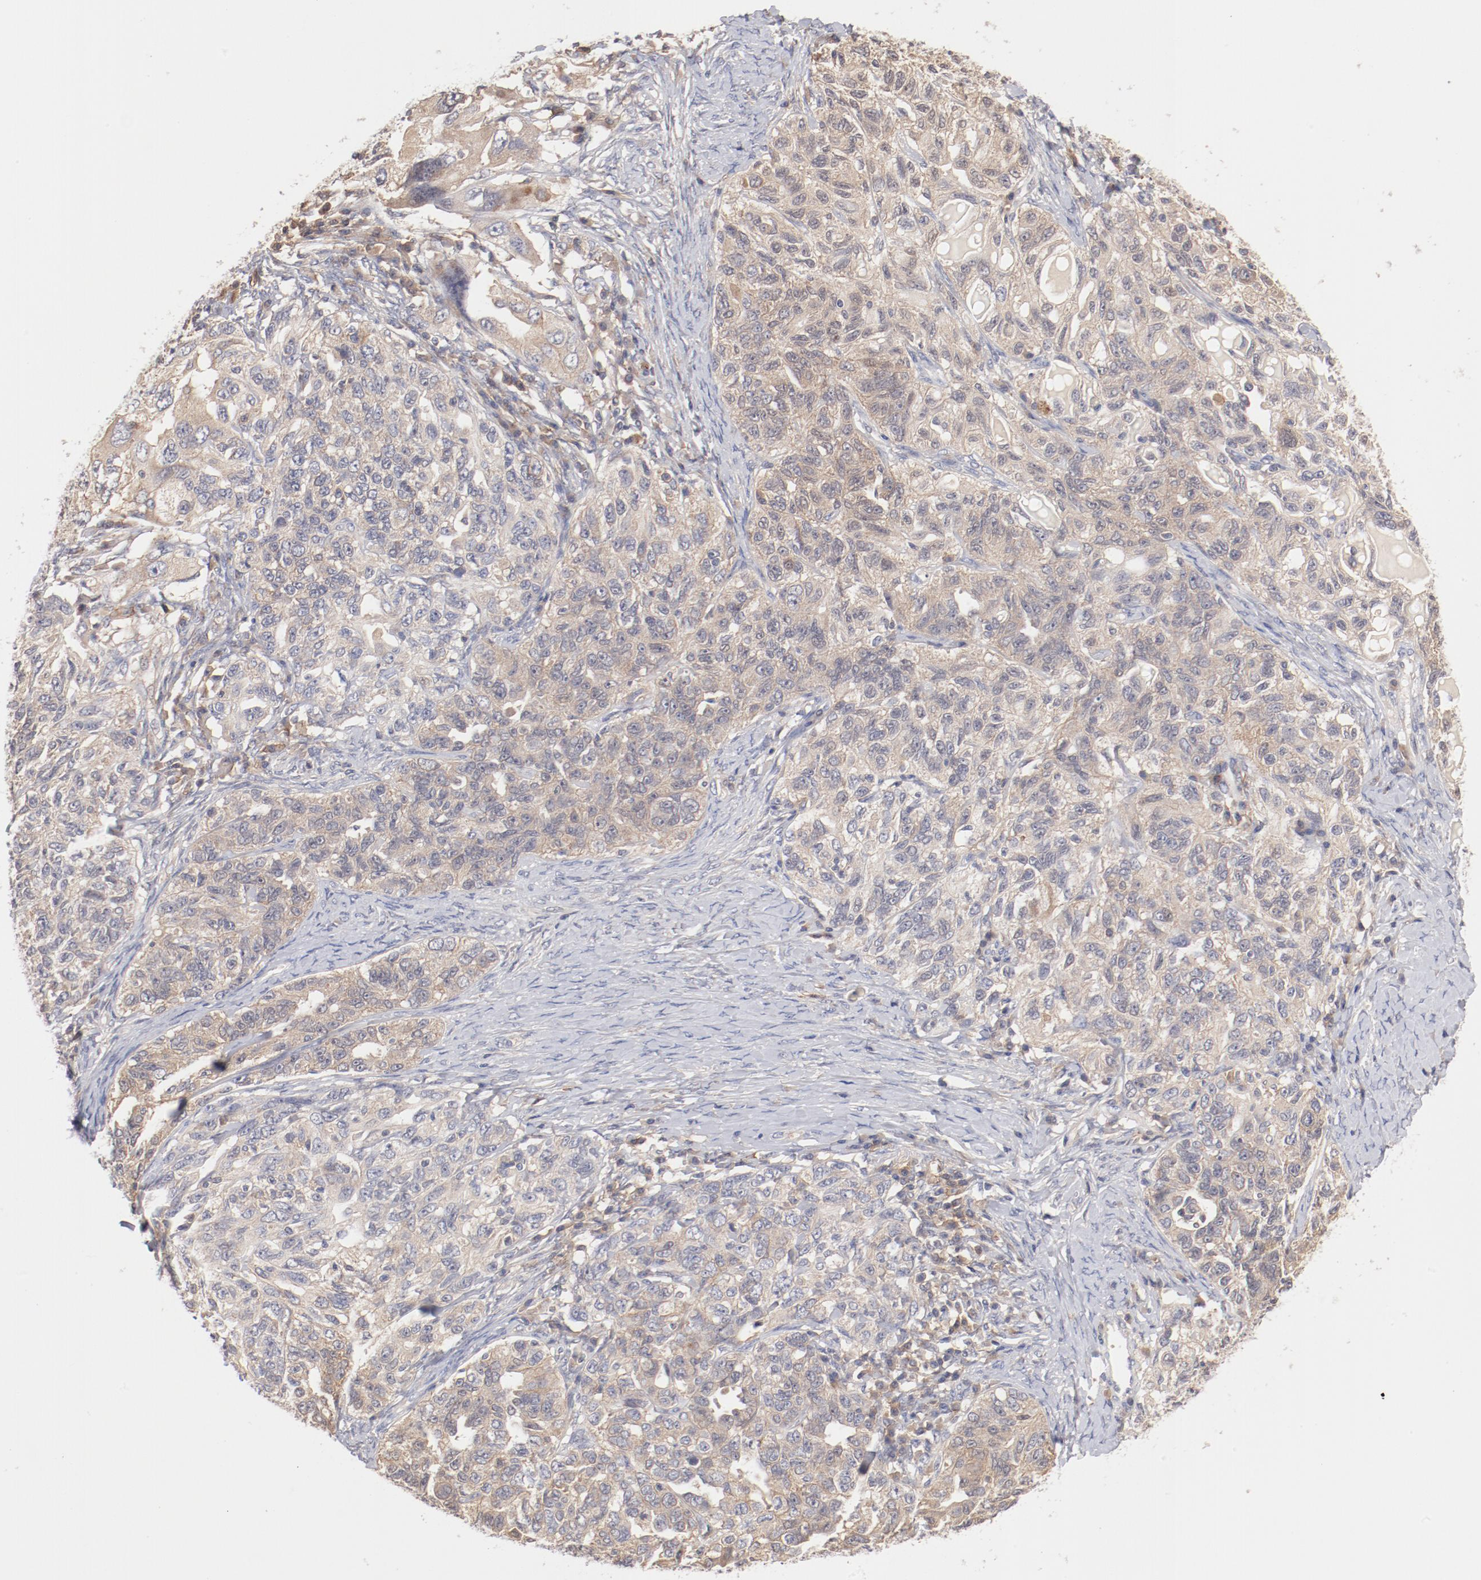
{"staining": {"intensity": "weak", "quantity": ">75%", "location": "cytoplasmic/membranous"}, "tissue": "ovarian cancer", "cell_type": "Tumor cells", "image_type": "cancer", "snomed": [{"axis": "morphology", "description": "Cystadenocarcinoma, serous, NOS"}, {"axis": "topography", "description": "Ovary"}], "caption": "Protein staining shows weak cytoplasmic/membranous positivity in approximately >75% of tumor cells in ovarian cancer.", "gene": "SETD3", "patient": {"sex": "female", "age": 82}}